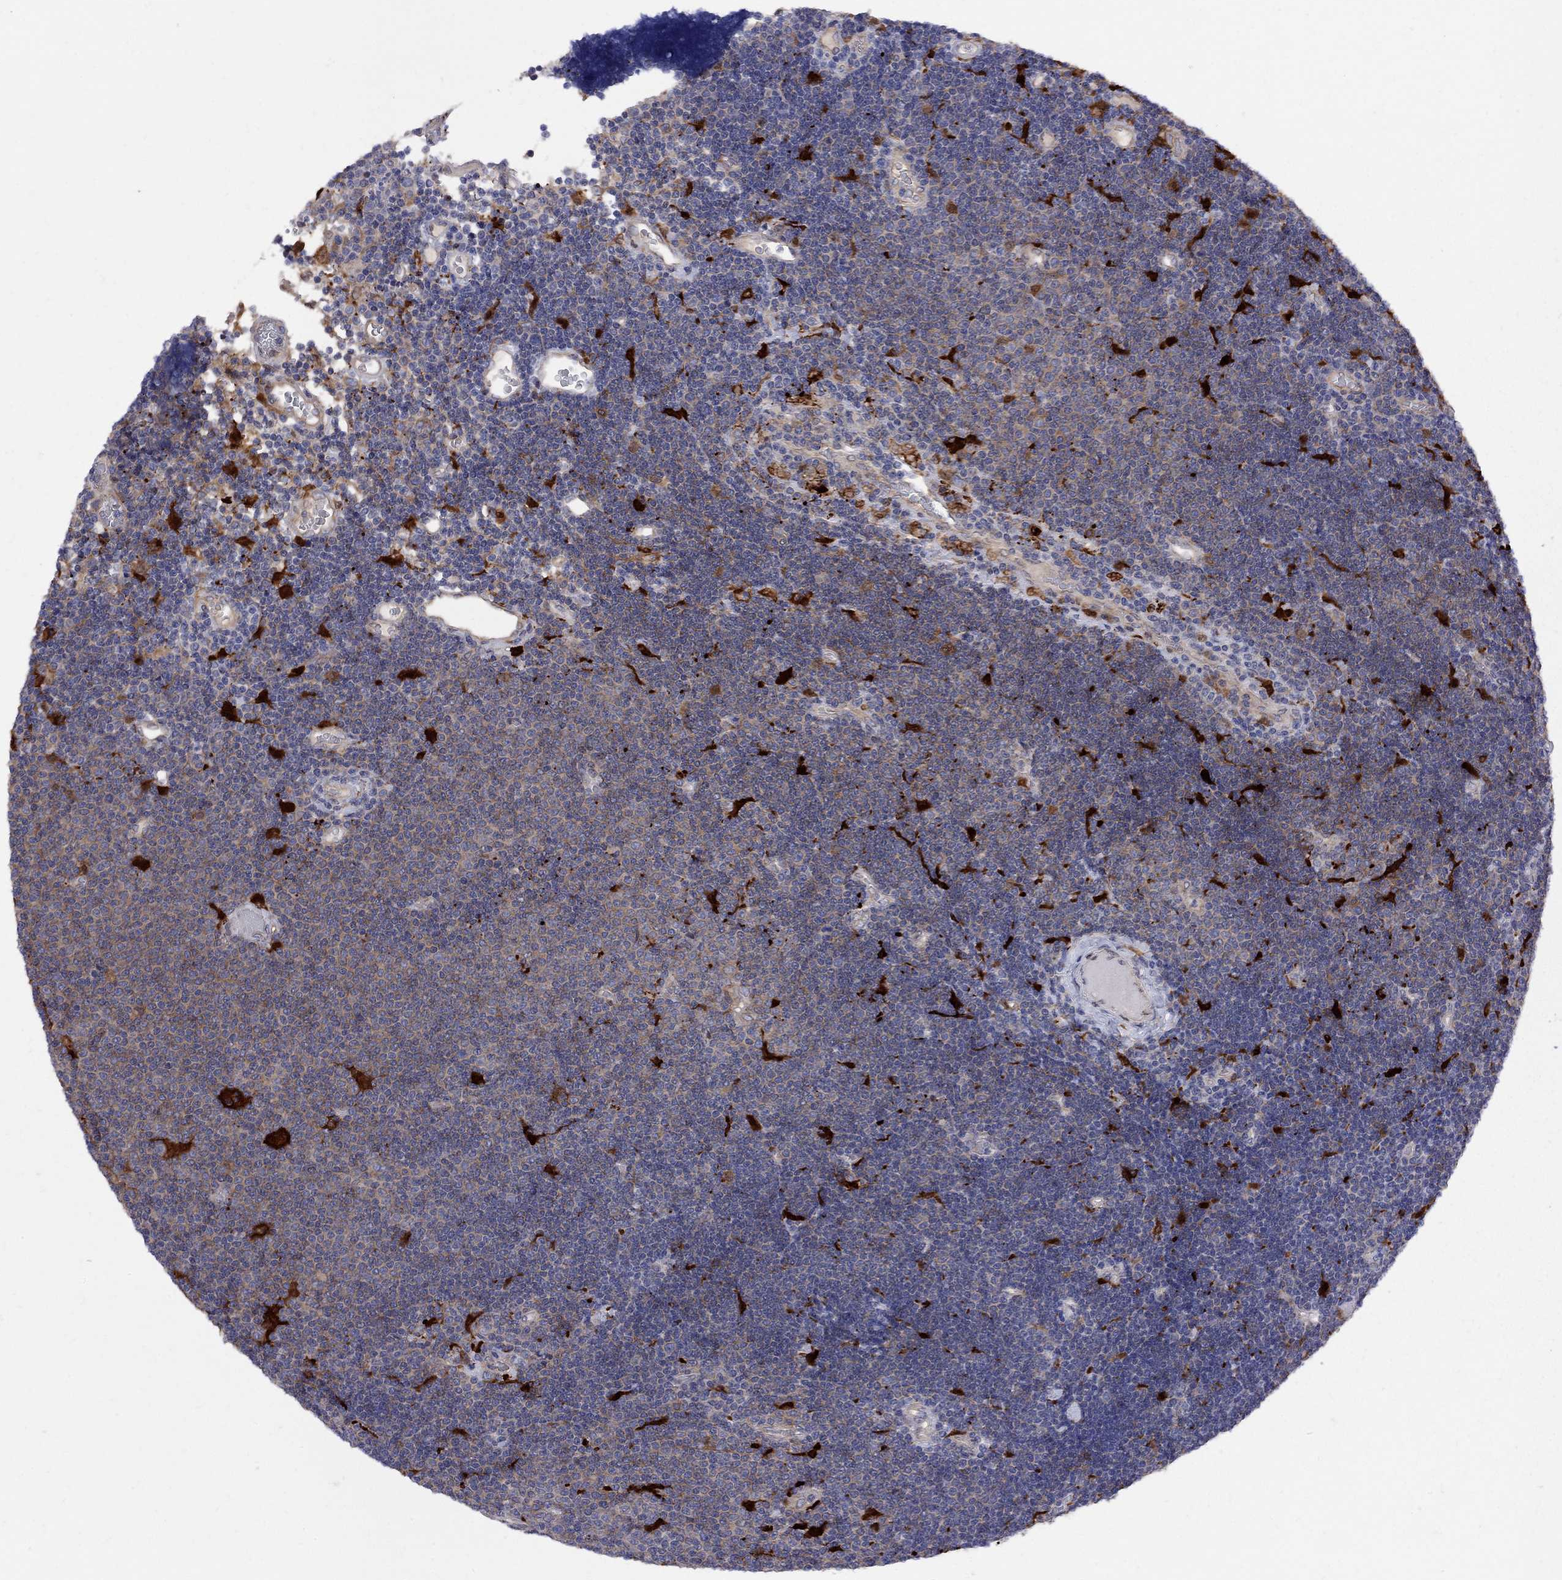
{"staining": {"intensity": "moderate", "quantity": "<25%", "location": "cytoplasmic/membranous"}, "tissue": "lymphoma", "cell_type": "Tumor cells", "image_type": "cancer", "snomed": [{"axis": "morphology", "description": "Malignant lymphoma, non-Hodgkin's type, Low grade"}, {"axis": "topography", "description": "Brain"}], "caption": "Immunohistochemical staining of low-grade malignant lymphoma, non-Hodgkin's type exhibits low levels of moderate cytoplasmic/membranous positivity in about <25% of tumor cells.", "gene": "MTHFR", "patient": {"sex": "female", "age": 66}}